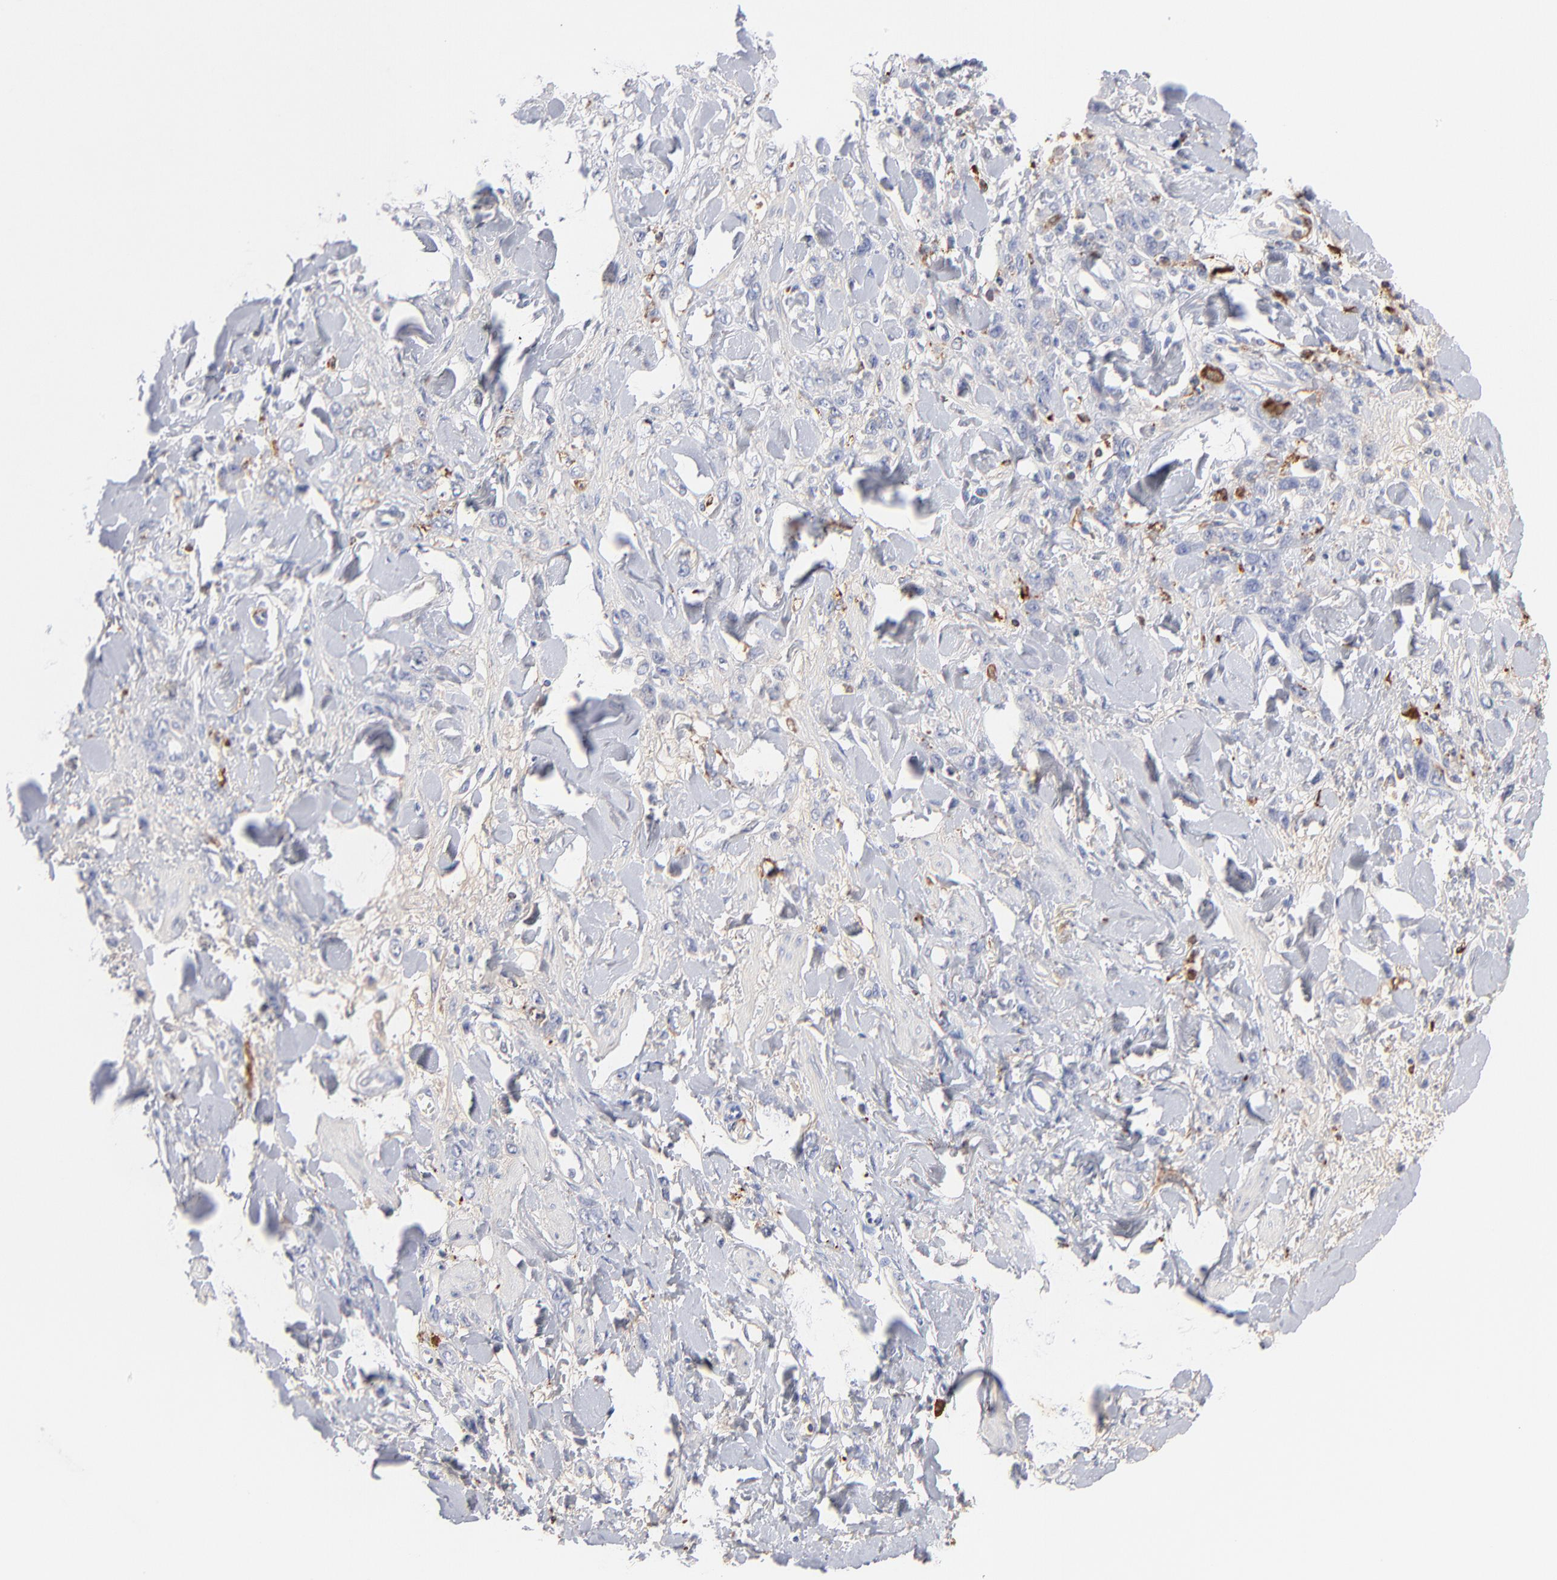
{"staining": {"intensity": "negative", "quantity": "none", "location": "none"}, "tissue": "stomach cancer", "cell_type": "Tumor cells", "image_type": "cancer", "snomed": [{"axis": "morphology", "description": "Normal tissue, NOS"}, {"axis": "morphology", "description": "Adenocarcinoma, NOS"}, {"axis": "topography", "description": "Stomach"}], "caption": "An immunohistochemistry image of stomach cancer (adenocarcinoma) is shown. There is no staining in tumor cells of stomach cancer (adenocarcinoma).", "gene": "APOH", "patient": {"sex": "male", "age": 82}}